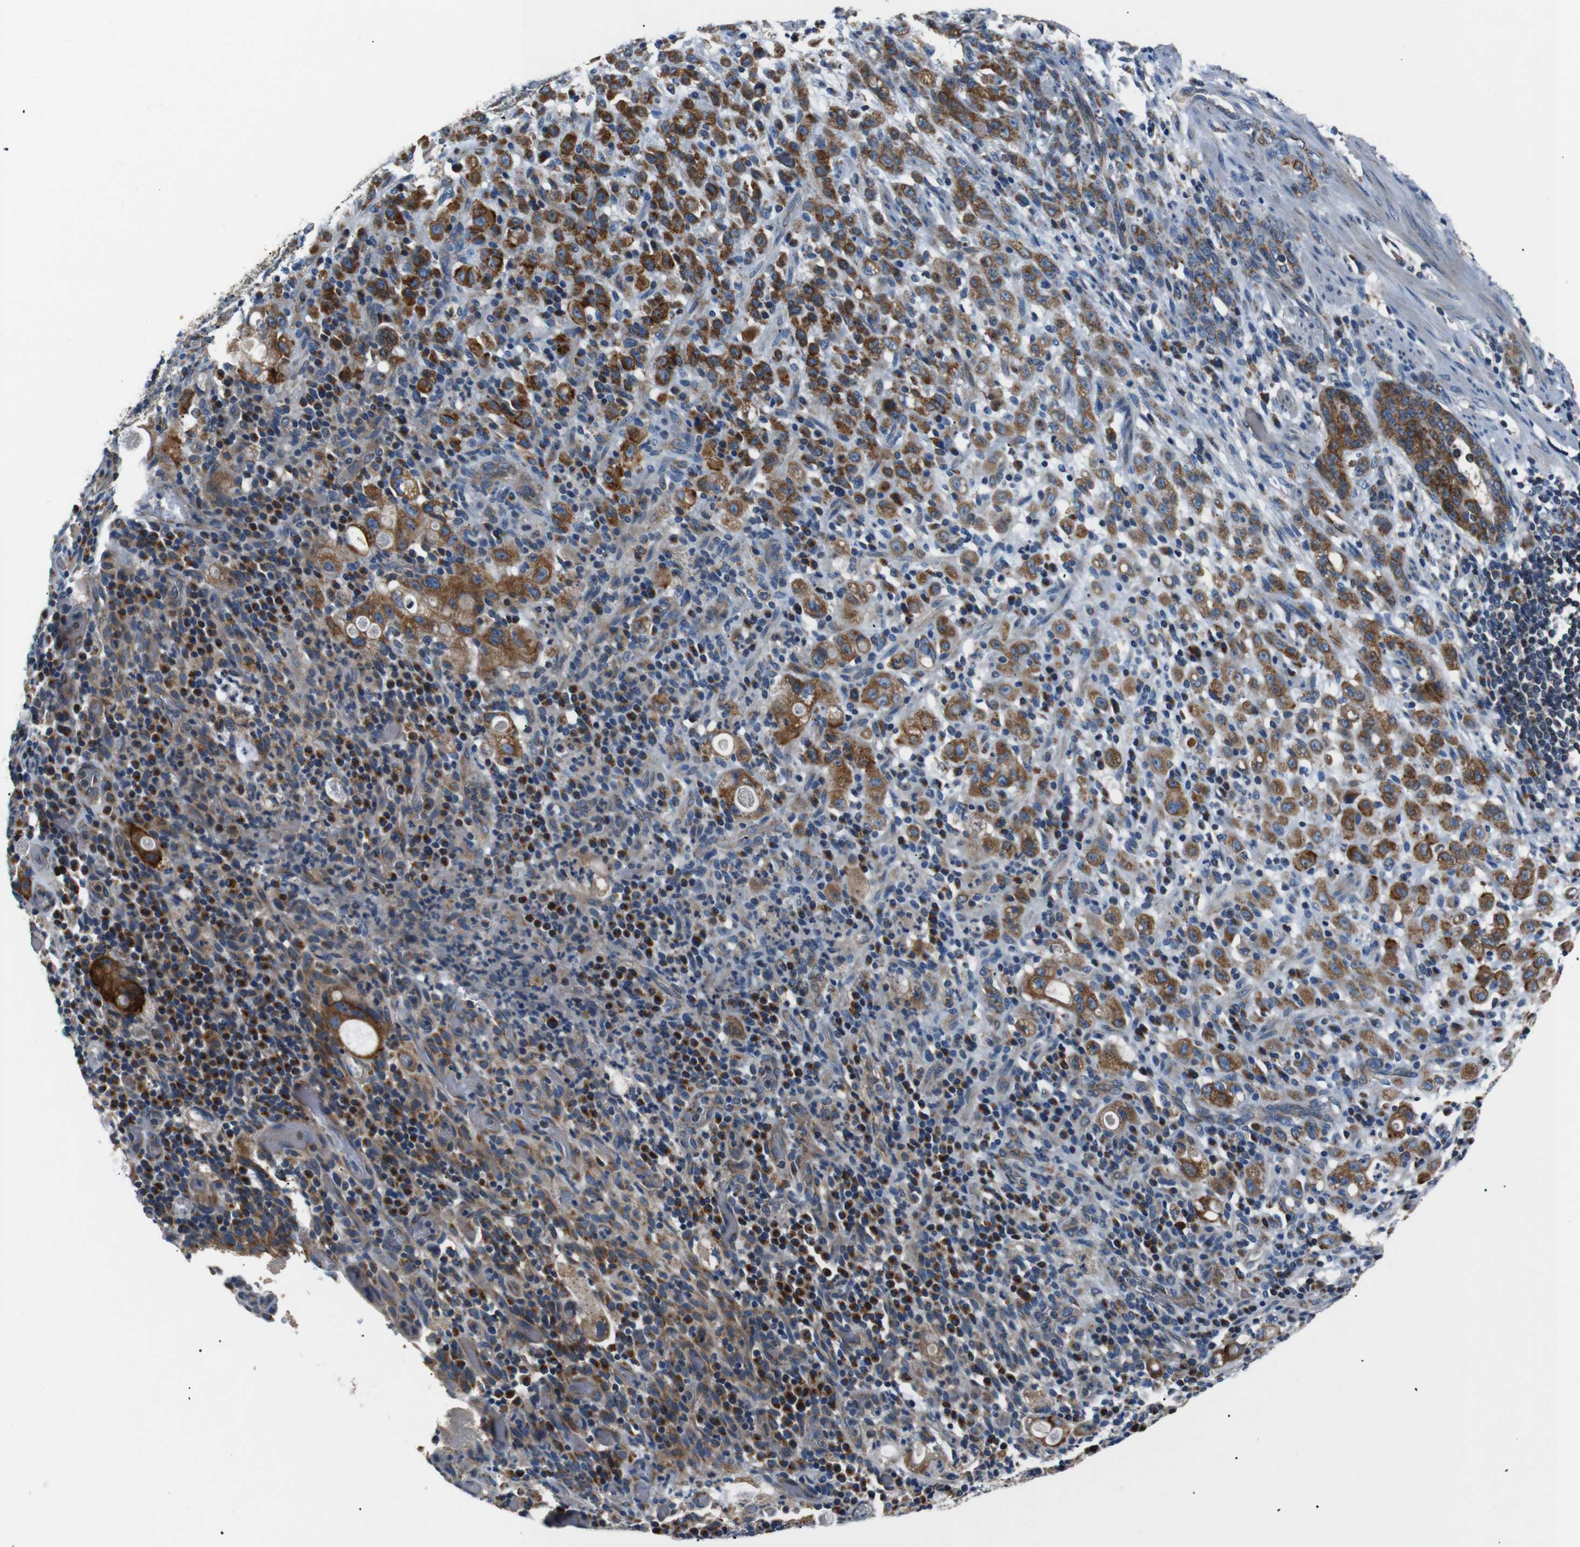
{"staining": {"intensity": "strong", "quantity": "25%-75%", "location": "cytoplasmic/membranous"}, "tissue": "stomach cancer", "cell_type": "Tumor cells", "image_type": "cancer", "snomed": [{"axis": "morphology", "description": "Adenocarcinoma, NOS"}, {"axis": "topography", "description": "Stomach, lower"}], "caption": "This micrograph demonstrates stomach adenocarcinoma stained with immunohistochemistry (IHC) to label a protein in brown. The cytoplasmic/membranous of tumor cells show strong positivity for the protein. Nuclei are counter-stained blue.", "gene": "NETO2", "patient": {"sex": "male", "age": 88}}